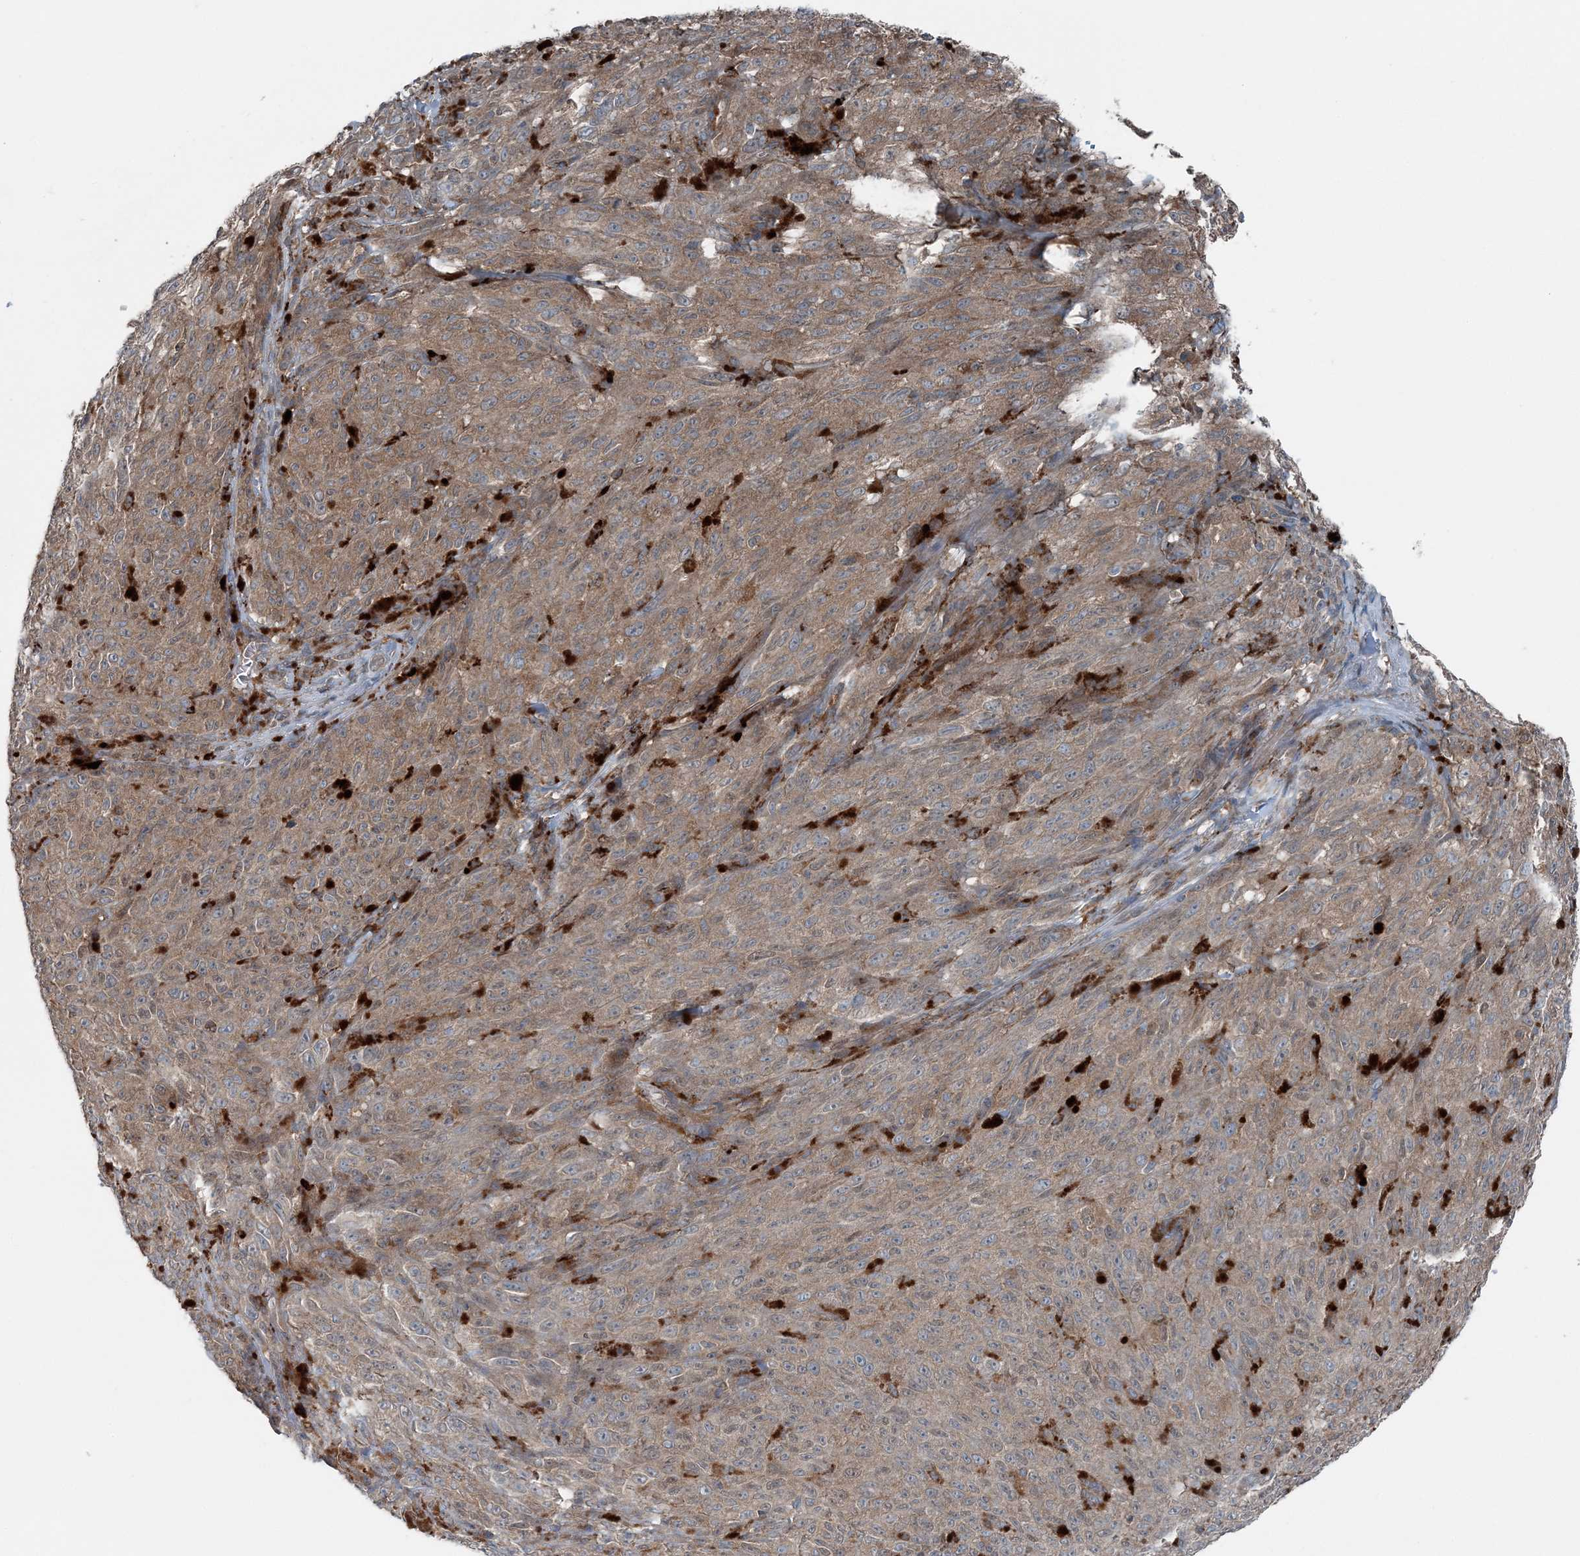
{"staining": {"intensity": "weak", "quantity": "25%-75%", "location": "cytoplasmic/membranous"}, "tissue": "melanoma", "cell_type": "Tumor cells", "image_type": "cancer", "snomed": [{"axis": "morphology", "description": "Malignant melanoma, NOS"}, {"axis": "topography", "description": "Skin"}], "caption": "Immunohistochemical staining of malignant melanoma demonstrates low levels of weak cytoplasmic/membranous positivity in about 25%-75% of tumor cells.", "gene": "ASNSD1", "patient": {"sex": "female", "age": 82}}